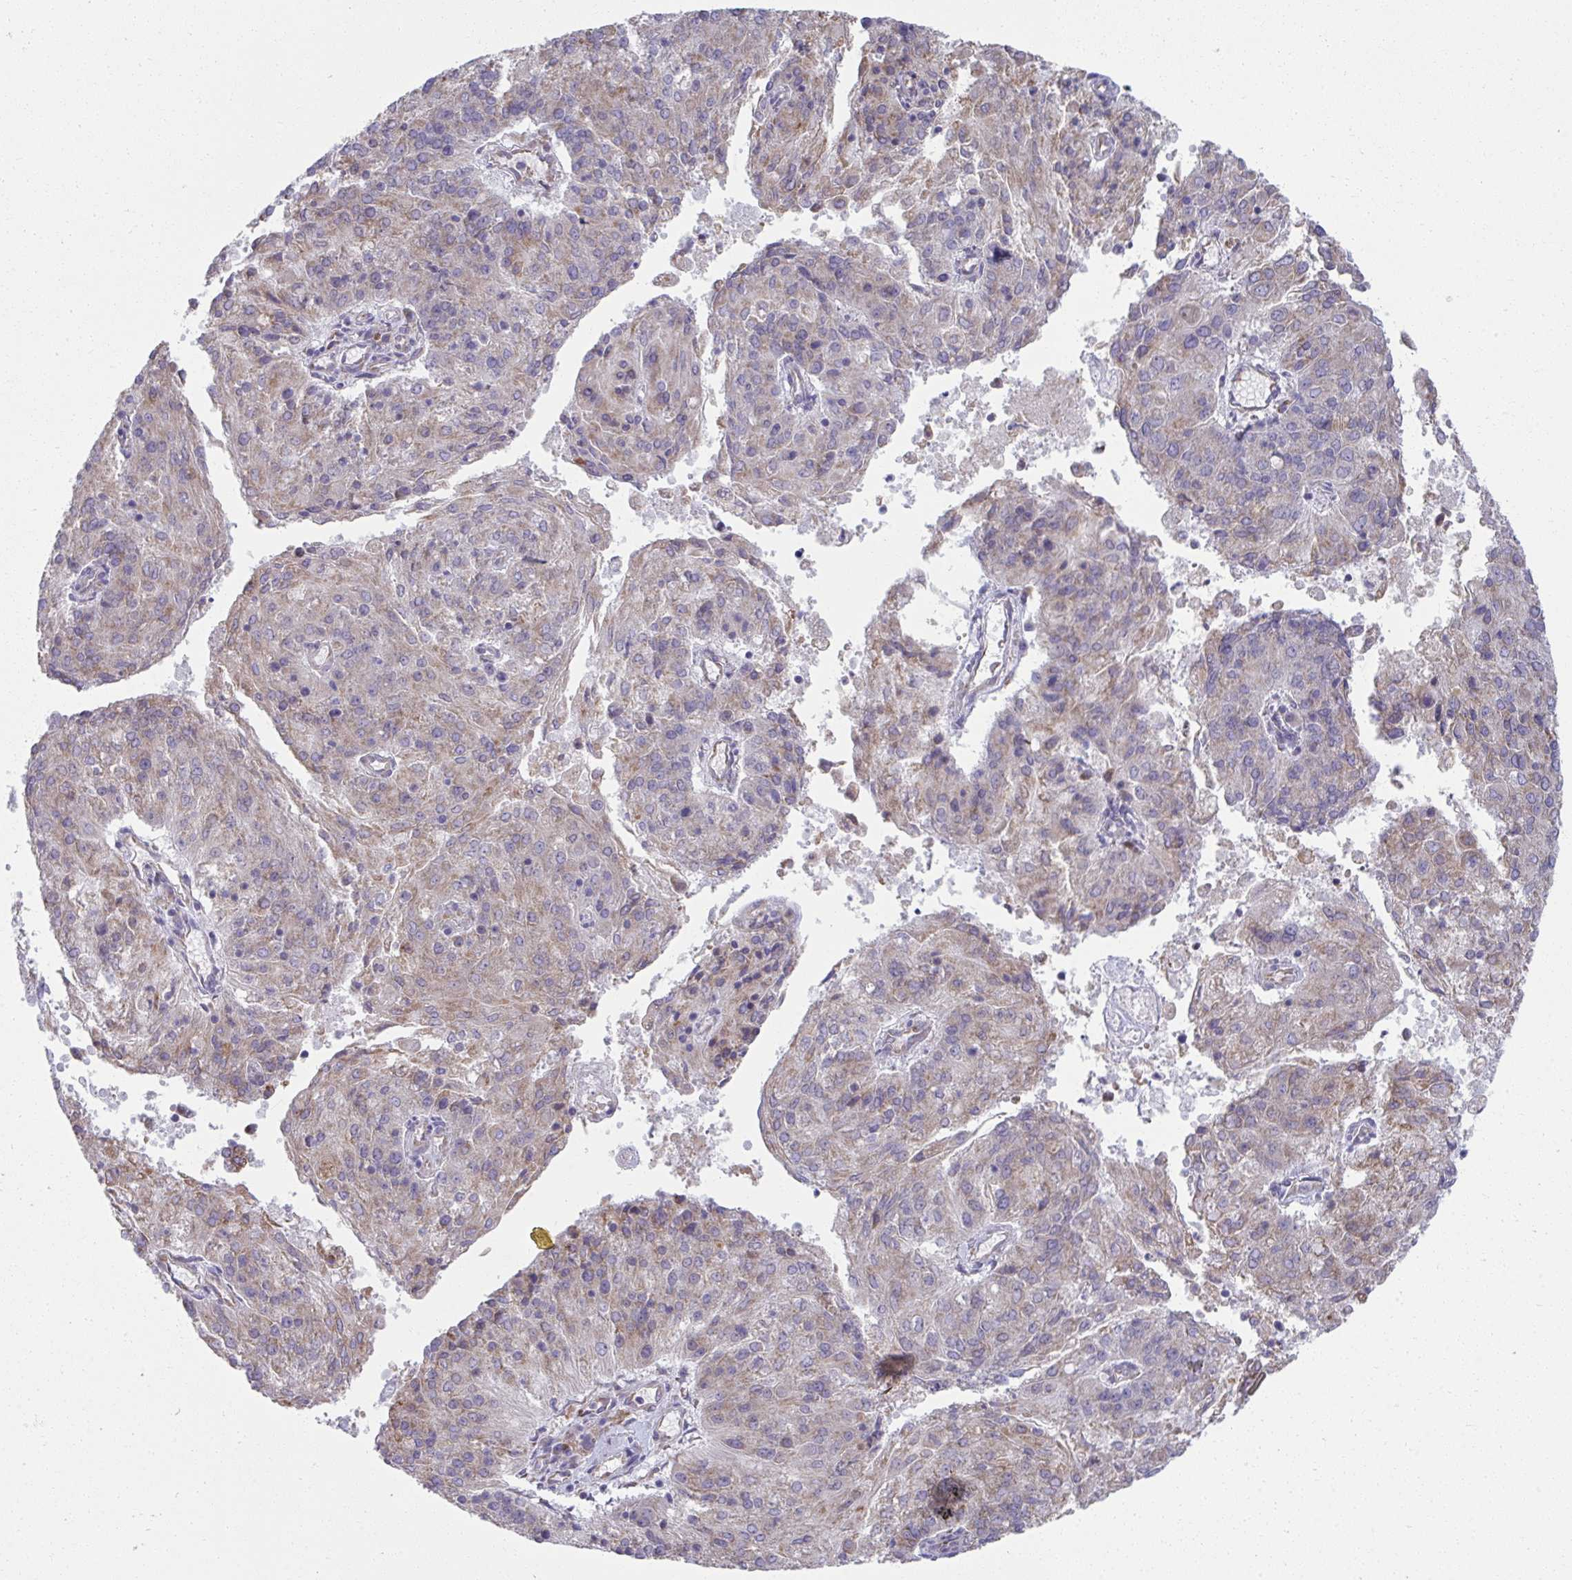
{"staining": {"intensity": "weak", "quantity": "25%-75%", "location": "cytoplasmic/membranous"}, "tissue": "endometrial cancer", "cell_type": "Tumor cells", "image_type": "cancer", "snomed": [{"axis": "morphology", "description": "Adenocarcinoma, NOS"}, {"axis": "topography", "description": "Endometrium"}], "caption": "Weak cytoplasmic/membranous expression for a protein is identified in about 25%-75% of tumor cells of adenocarcinoma (endometrial) using IHC.", "gene": "FASLG", "patient": {"sex": "female", "age": 82}}